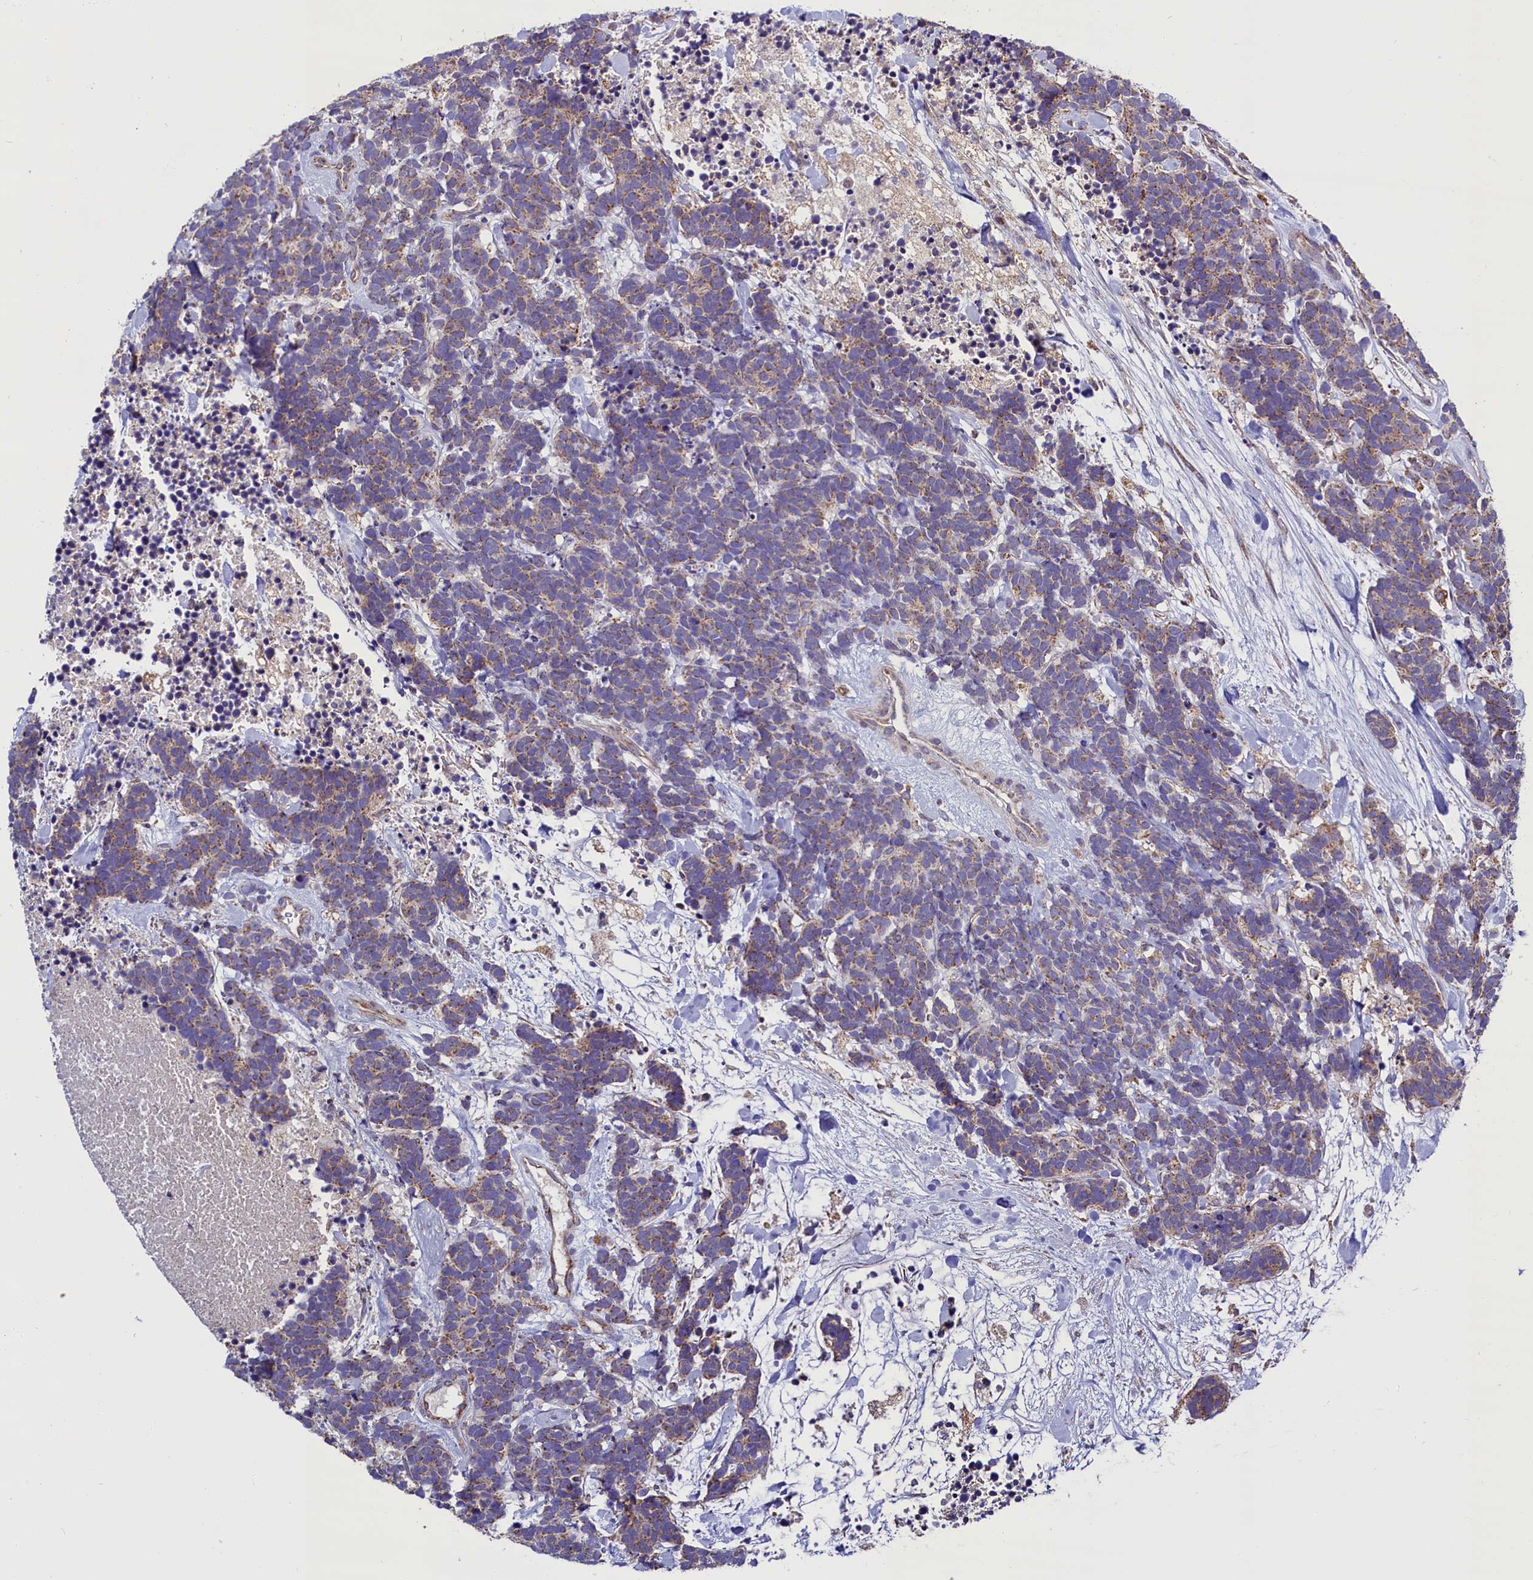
{"staining": {"intensity": "moderate", "quantity": "25%-75%", "location": "cytoplasmic/membranous"}, "tissue": "carcinoid", "cell_type": "Tumor cells", "image_type": "cancer", "snomed": [{"axis": "morphology", "description": "Carcinoma, NOS"}, {"axis": "morphology", "description": "Carcinoid, malignant, NOS"}, {"axis": "topography", "description": "Prostate"}], "caption": "IHC staining of carcinoid, which exhibits medium levels of moderate cytoplasmic/membranous positivity in approximately 25%-75% of tumor cells indicating moderate cytoplasmic/membranous protein positivity. The staining was performed using DAB (brown) for protein detection and nuclei were counterstained in hematoxylin (blue).", "gene": "ZSWIM1", "patient": {"sex": "male", "age": 57}}